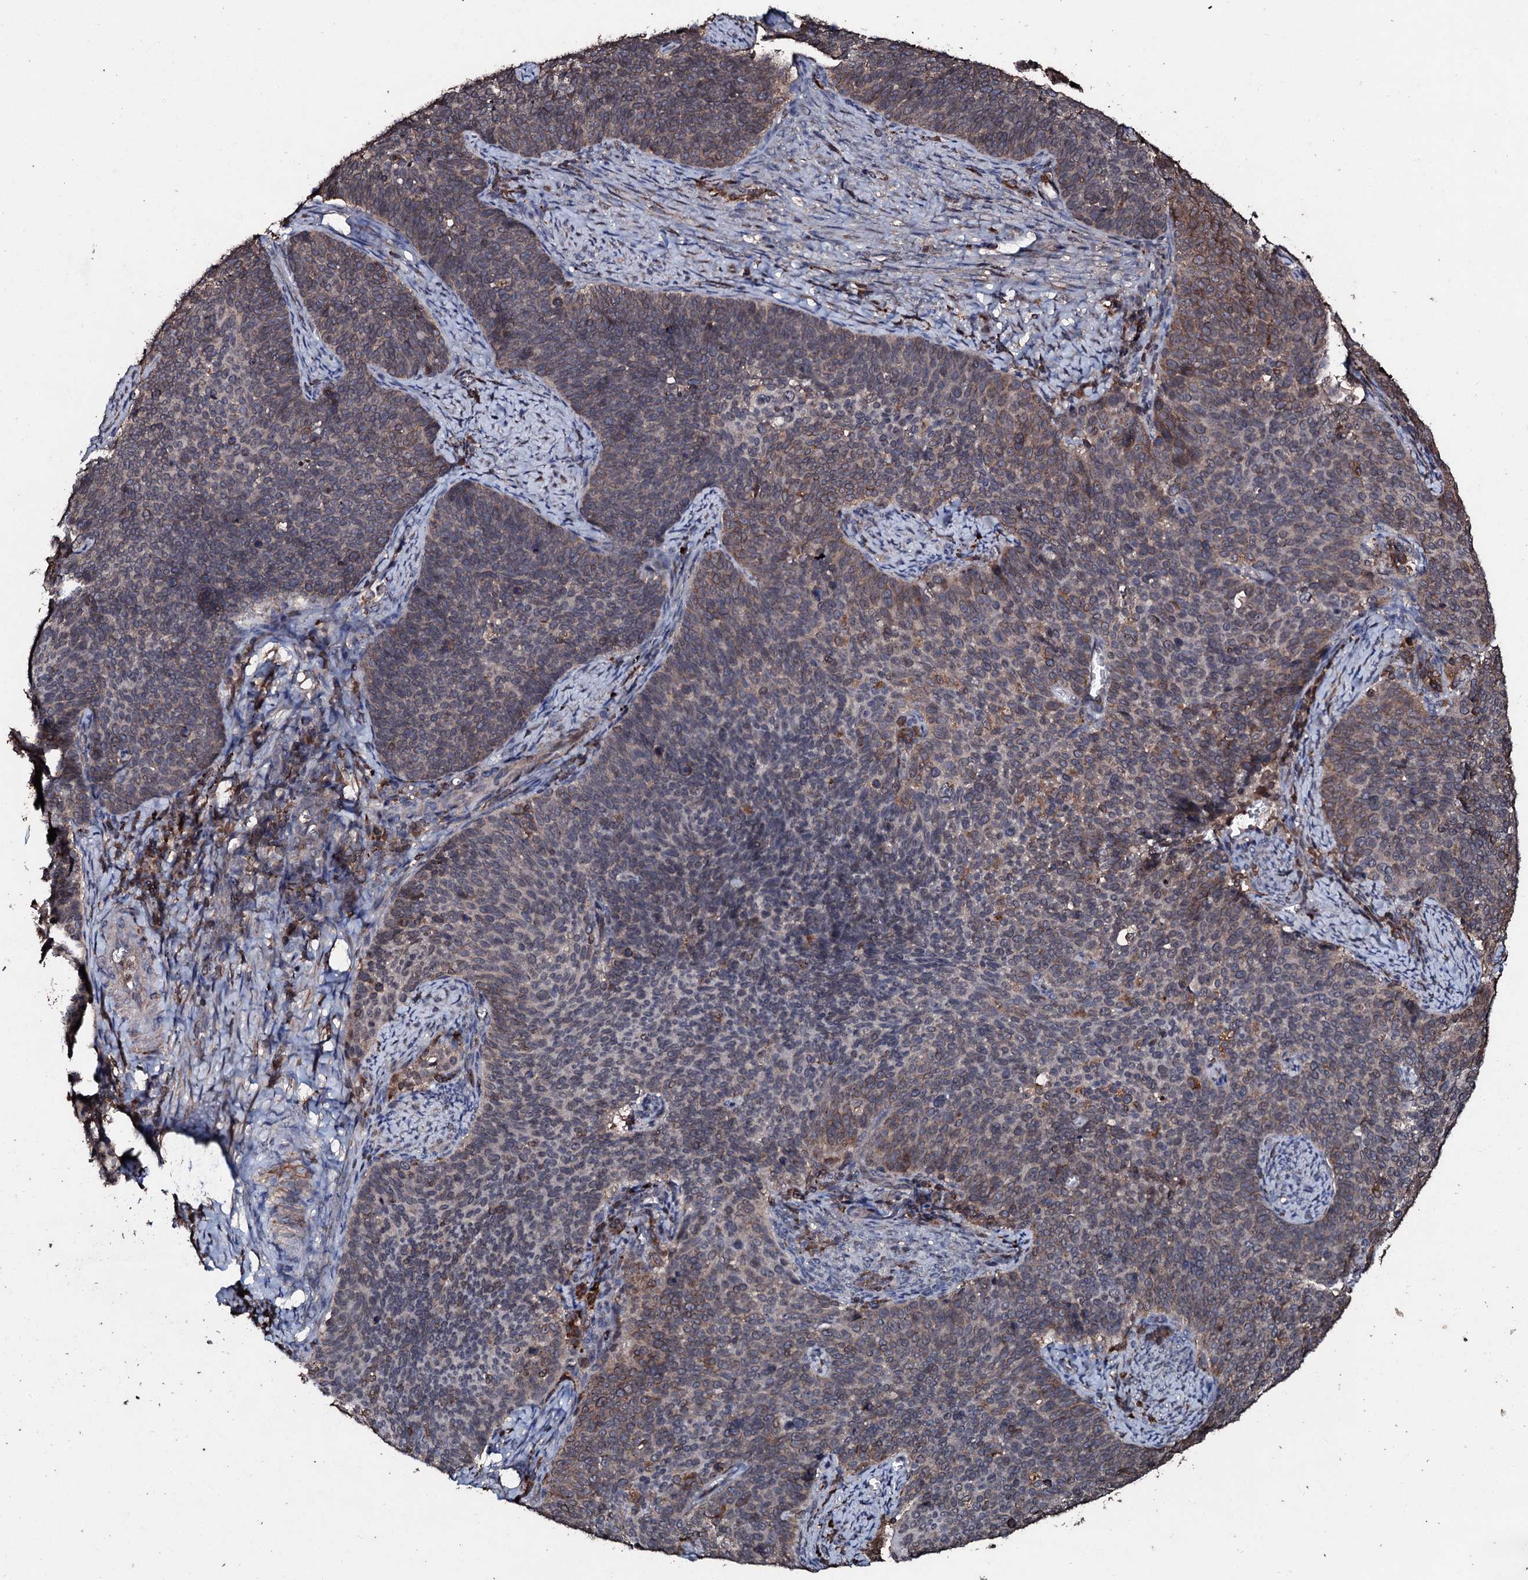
{"staining": {"intensity": "moderate", "quantity": "25%-75%", "location": "cytoplasmic/membranous"}, "tissue": "cervical cancer", "cell_type": "Tumor cells", "image_type": "cancer", "snomed": [{"axis": "morphology", "description": "Normal tissue, NOS"}, {"axis": "morphology", "description": "Squamous cell carcinoma, NOS"}, {"axis": "topography", "description": "Cervix"}], "caption": "Protein staining of squamous cell carcinoma (cervical) tissue exhibits moderate cytoplasmic/membranous expression in about 25%-75% of tumor cells. The staining was performed using DAB to visualize the protein expression in brown, while the nuclei were stained in blue with hematoxylin (Magnification: 20x).", "gene": "SDHAF2", "patient": {"sex": "female", "age": 39}}